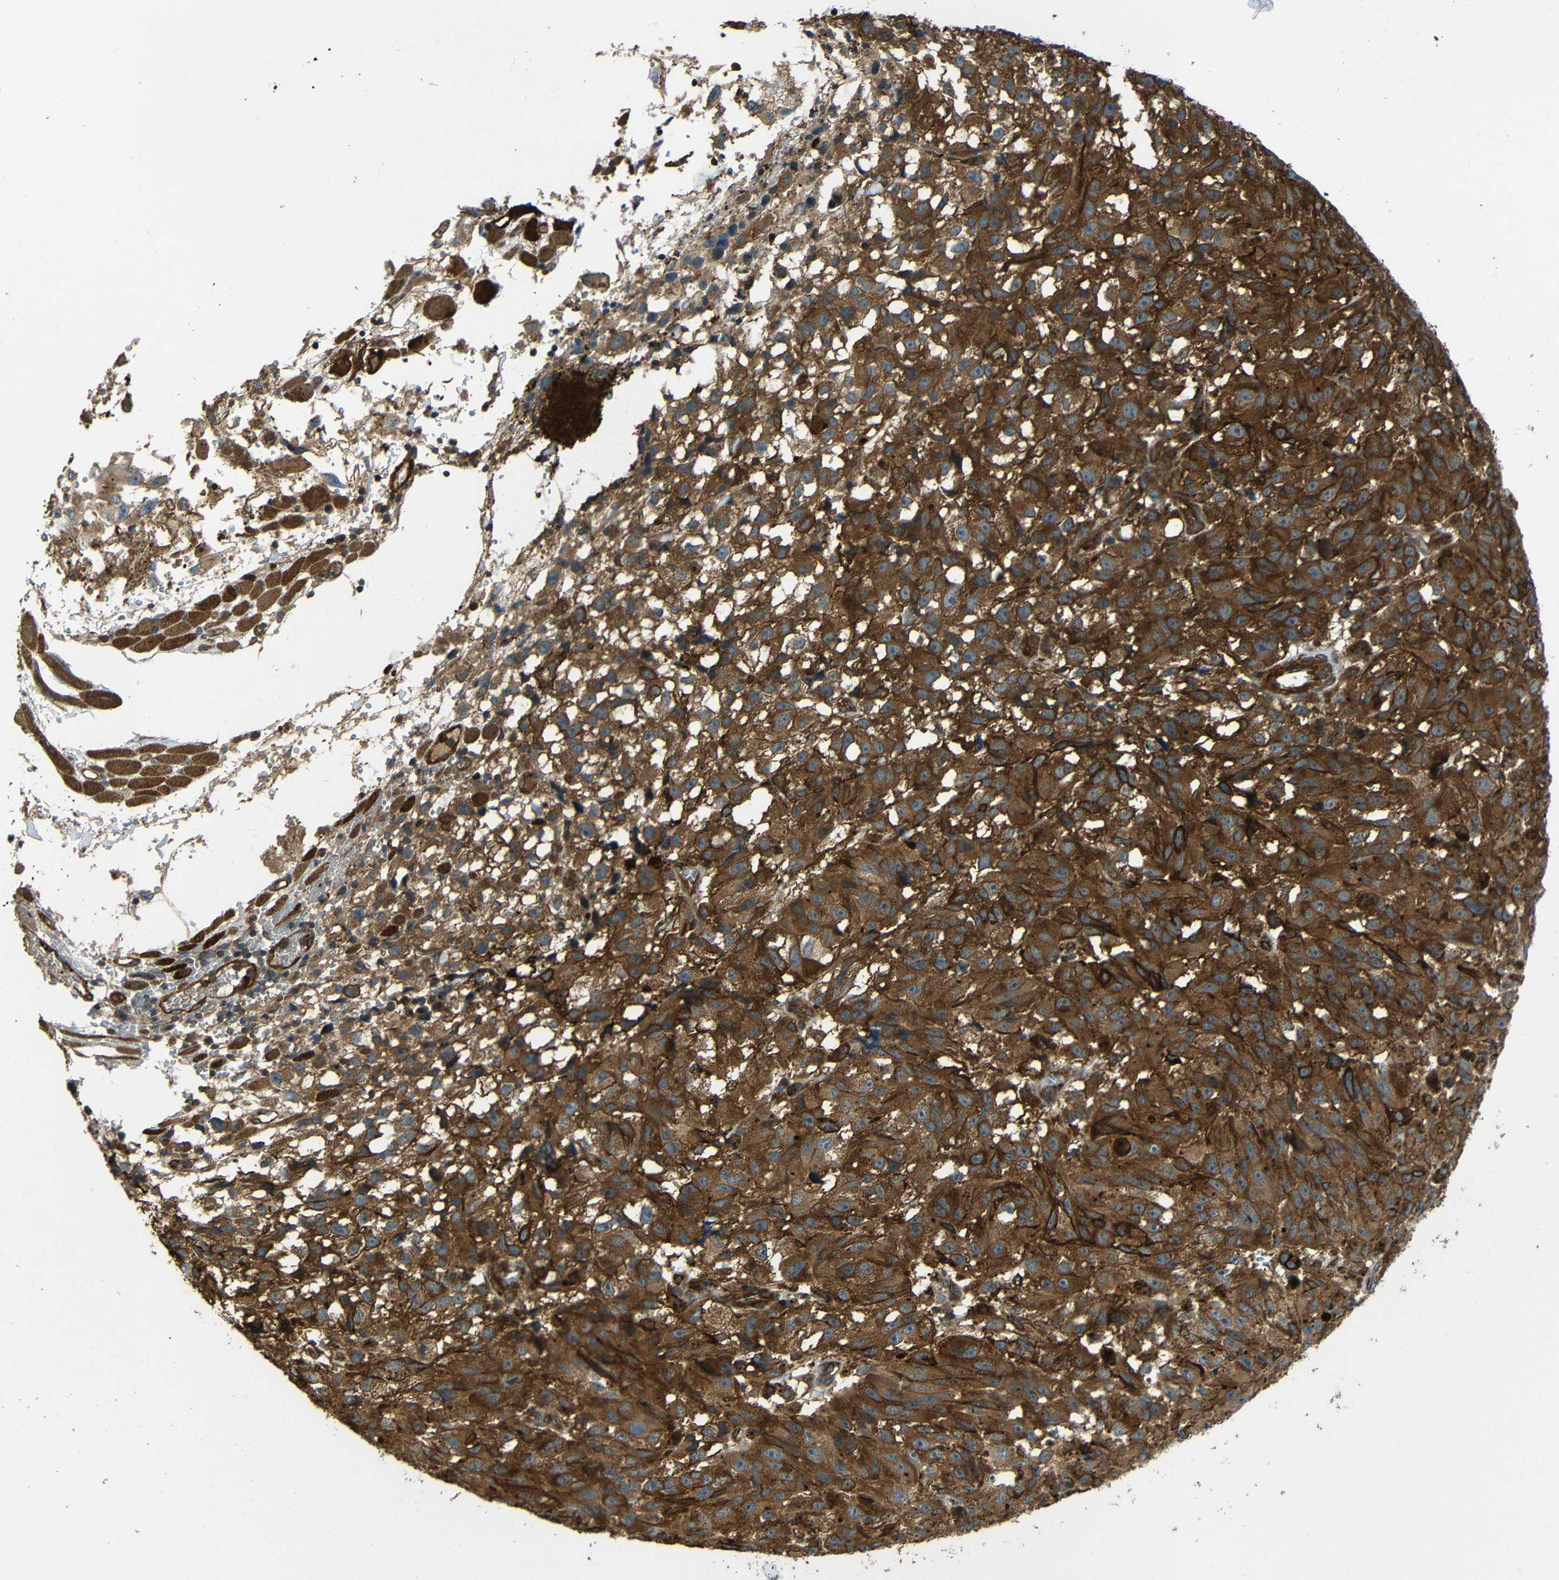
{"staining": {"intensity": "moderate", "quantity": ">75%", "location": "cytoplasmic/membranous"}, "tissue": "melanoma", "cell_type": "Tumor cells", "image_type": "cancer", "snomed": [{"axis": "morphology", "description": "Malignant melanoma, NOS"}, {"axis": "topography", "description": "Skin"}], "caption": "This image displays immunohistochemistry (IHC) staining of melanoma, with medium moderate cytoplasmic/membranous expression in approximately >75% of tumor cells.", "gene": "PTCH1", "patient": {"sex": "female", "age": 104}}